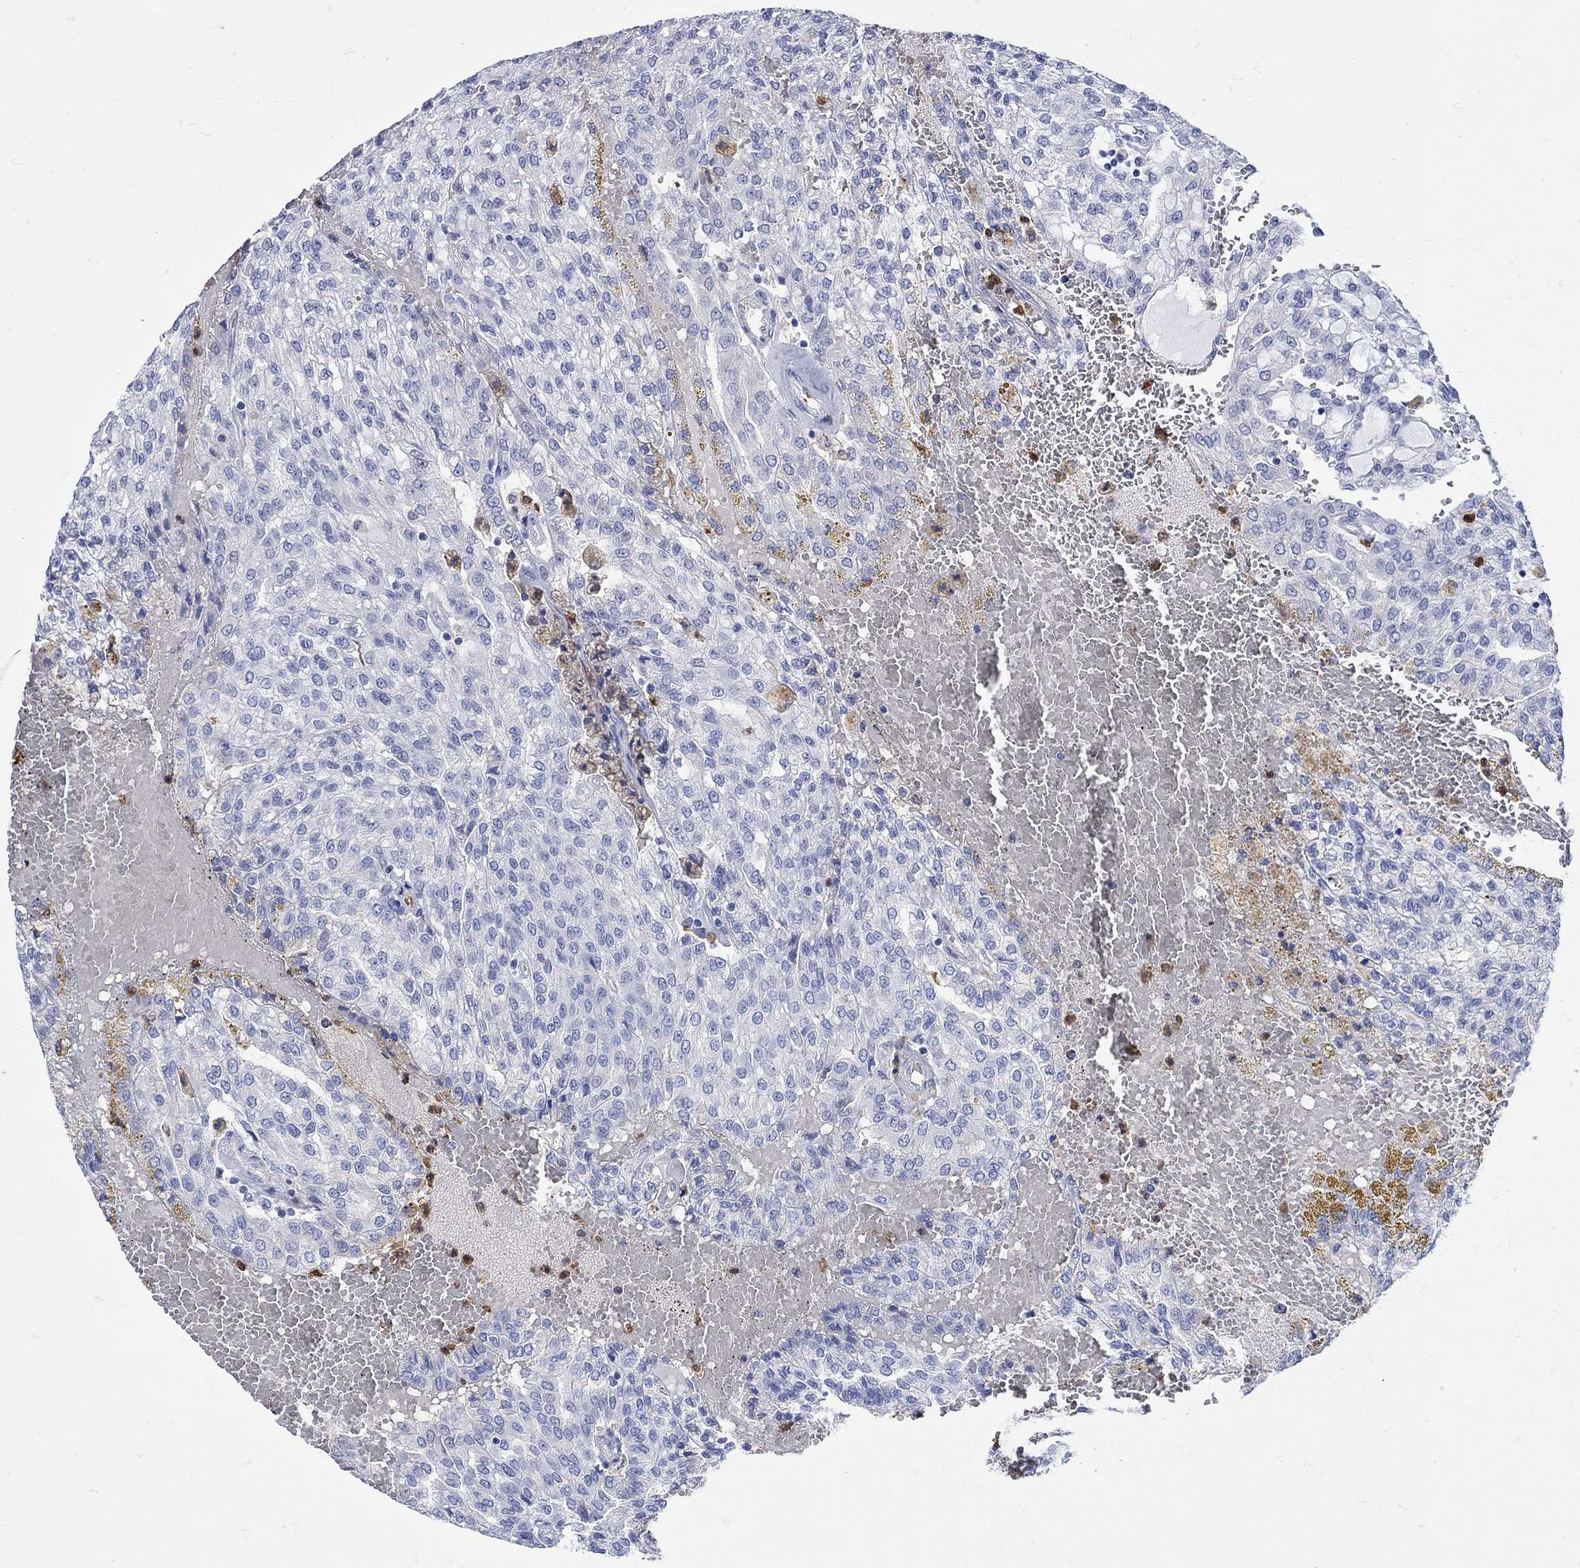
{"staining": {"intensity": "negative", "quantity": "none", "location": "none"}, "tissue": "renal cancer", "cell_type": "Tumor cells", "image_type": "cancer", "snomed": [{"axis": "morphology", "description": "Adenocarcinoma, NOS"}, {"axis": "topography", "description": "Kidney"}], "caption": "High magnification brightfield microscopy of renal cancer stained with DAB (3,3'-diaminobenzidine) (brown) and counterstained with hematoxylin (blue): tumor cells show no significant staining.", "gene": "LINGO3", "patient": {"sex": "male", "age": 63}}